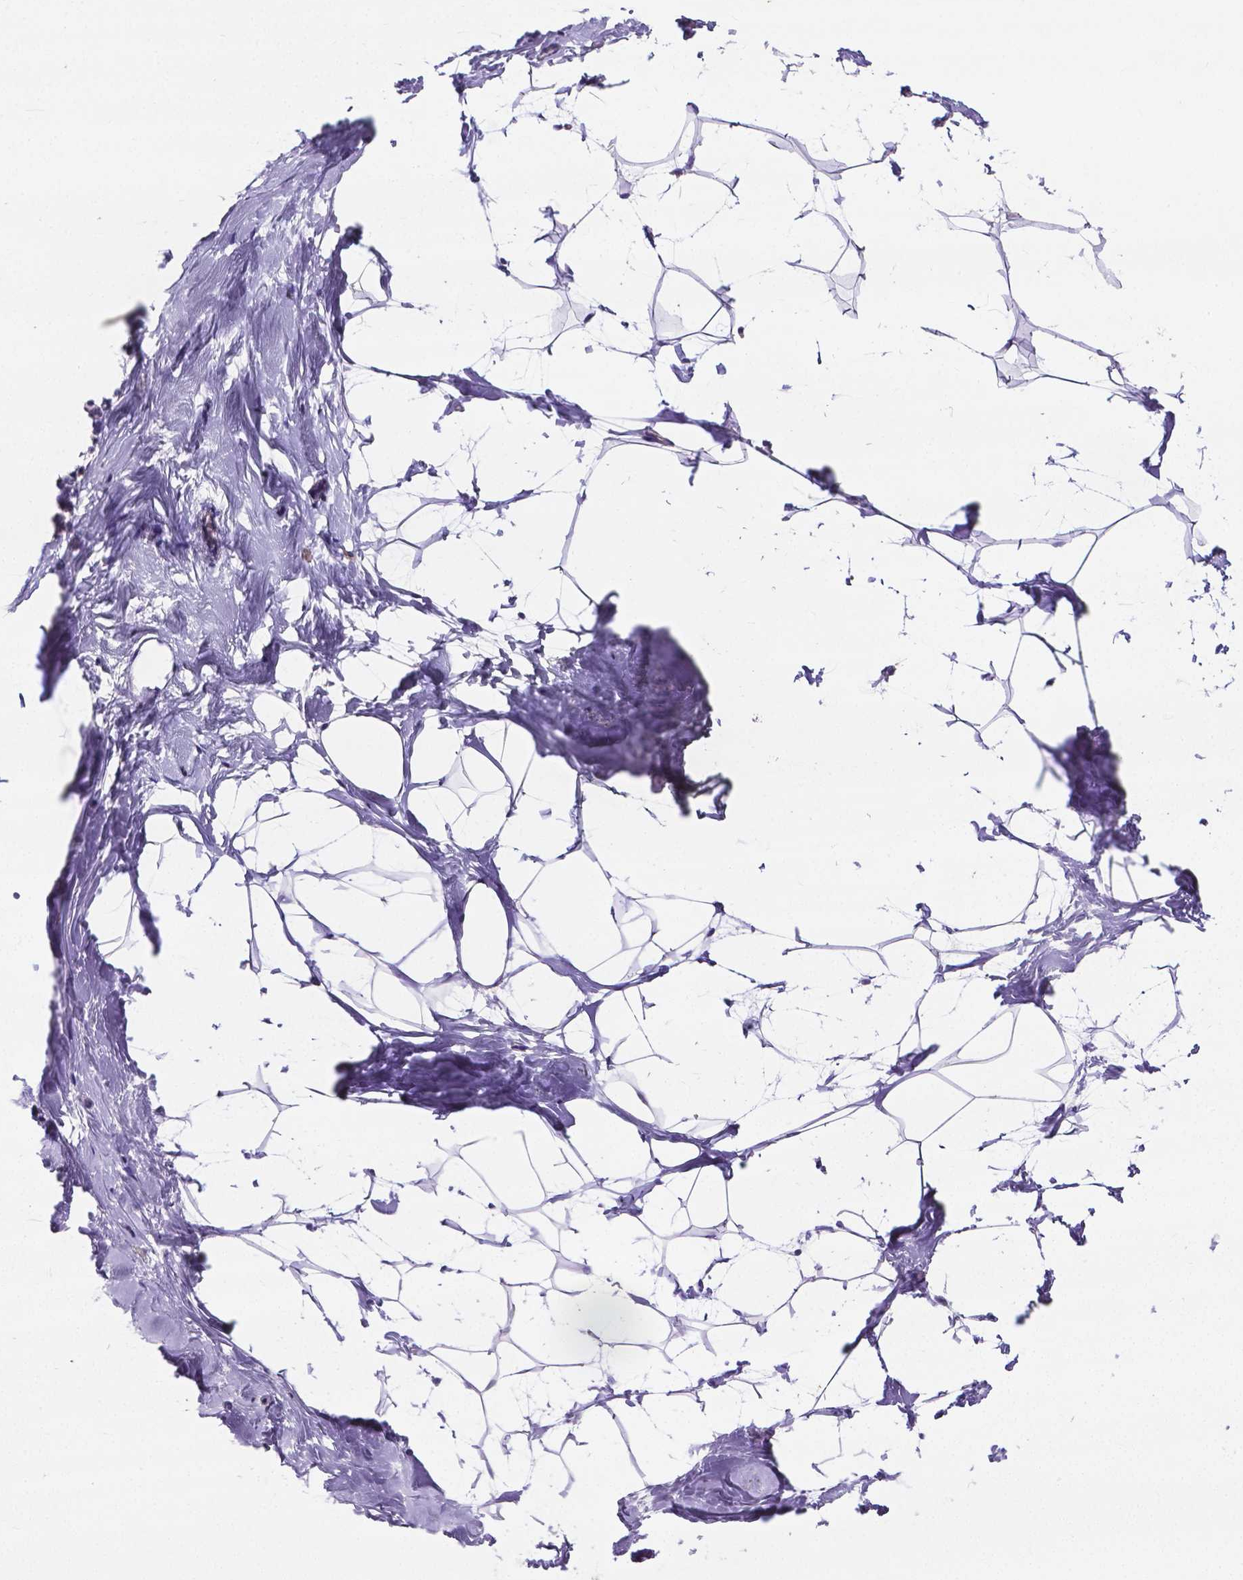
{"staining": {"intensity": "negative", "quantity": "none", "location": "none"}, "tissue": "breast", "cell_type": "Adipocytes", "image_type": "normal", "snomed": [{"axis": "morphology", "description": "Normal tissue, NOS"}, {"axis": "topography", "description": "Breast"}], "caption": "DAB (3,3'-diaminobenzidine) immunohistochemical staining of benign human breast shows no significant expression in adipocytes.", "gene": "SLC22A2", "patient": {"sex": "female", "age": 32}}